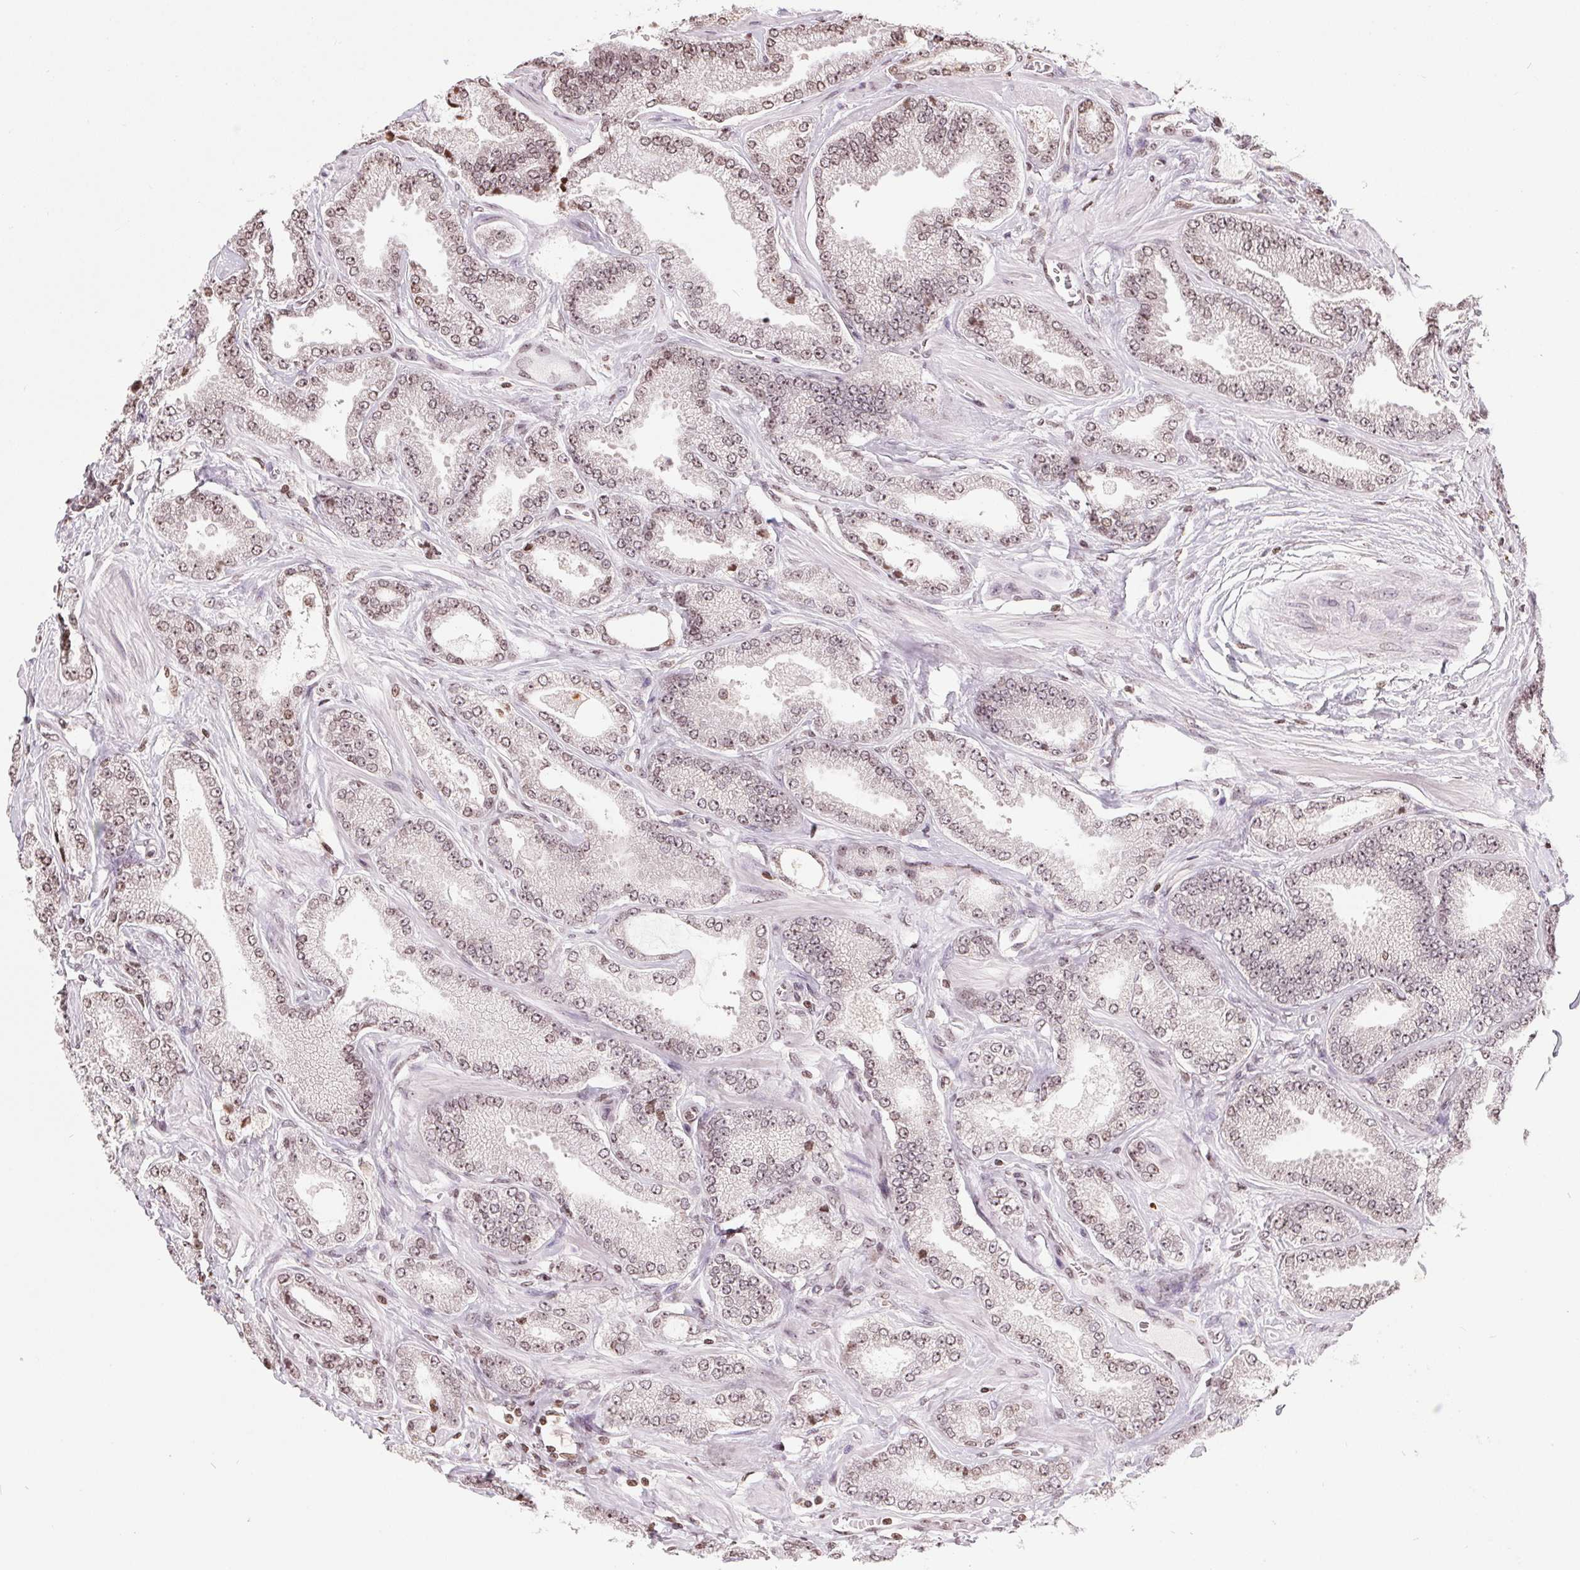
{"staining": {"intensity": "weak", "quantity": ">75%", "location": "nuclear"}, "tissue": "prostate cancer", "cell_type": "Tumor cells", "image_type": "cancer", "snomed": [{"axis": "morphology", "description": "Adenocarcinoma, Low grade"}, {"axis": "topography", "description": "Prostate"}], "caption": "Immunohistochemistry (IHC) micrograph of neoplastic tissue: low-grade adenocarcinoma (prostate) stained using immunohistochemistry shows low levels of weak protein expression localized specifically in the nuclear of tumor cells, appearing as a nuclear brown color.", "gene": "RNF181", "patient": {"sex": "male", "age": 55}}